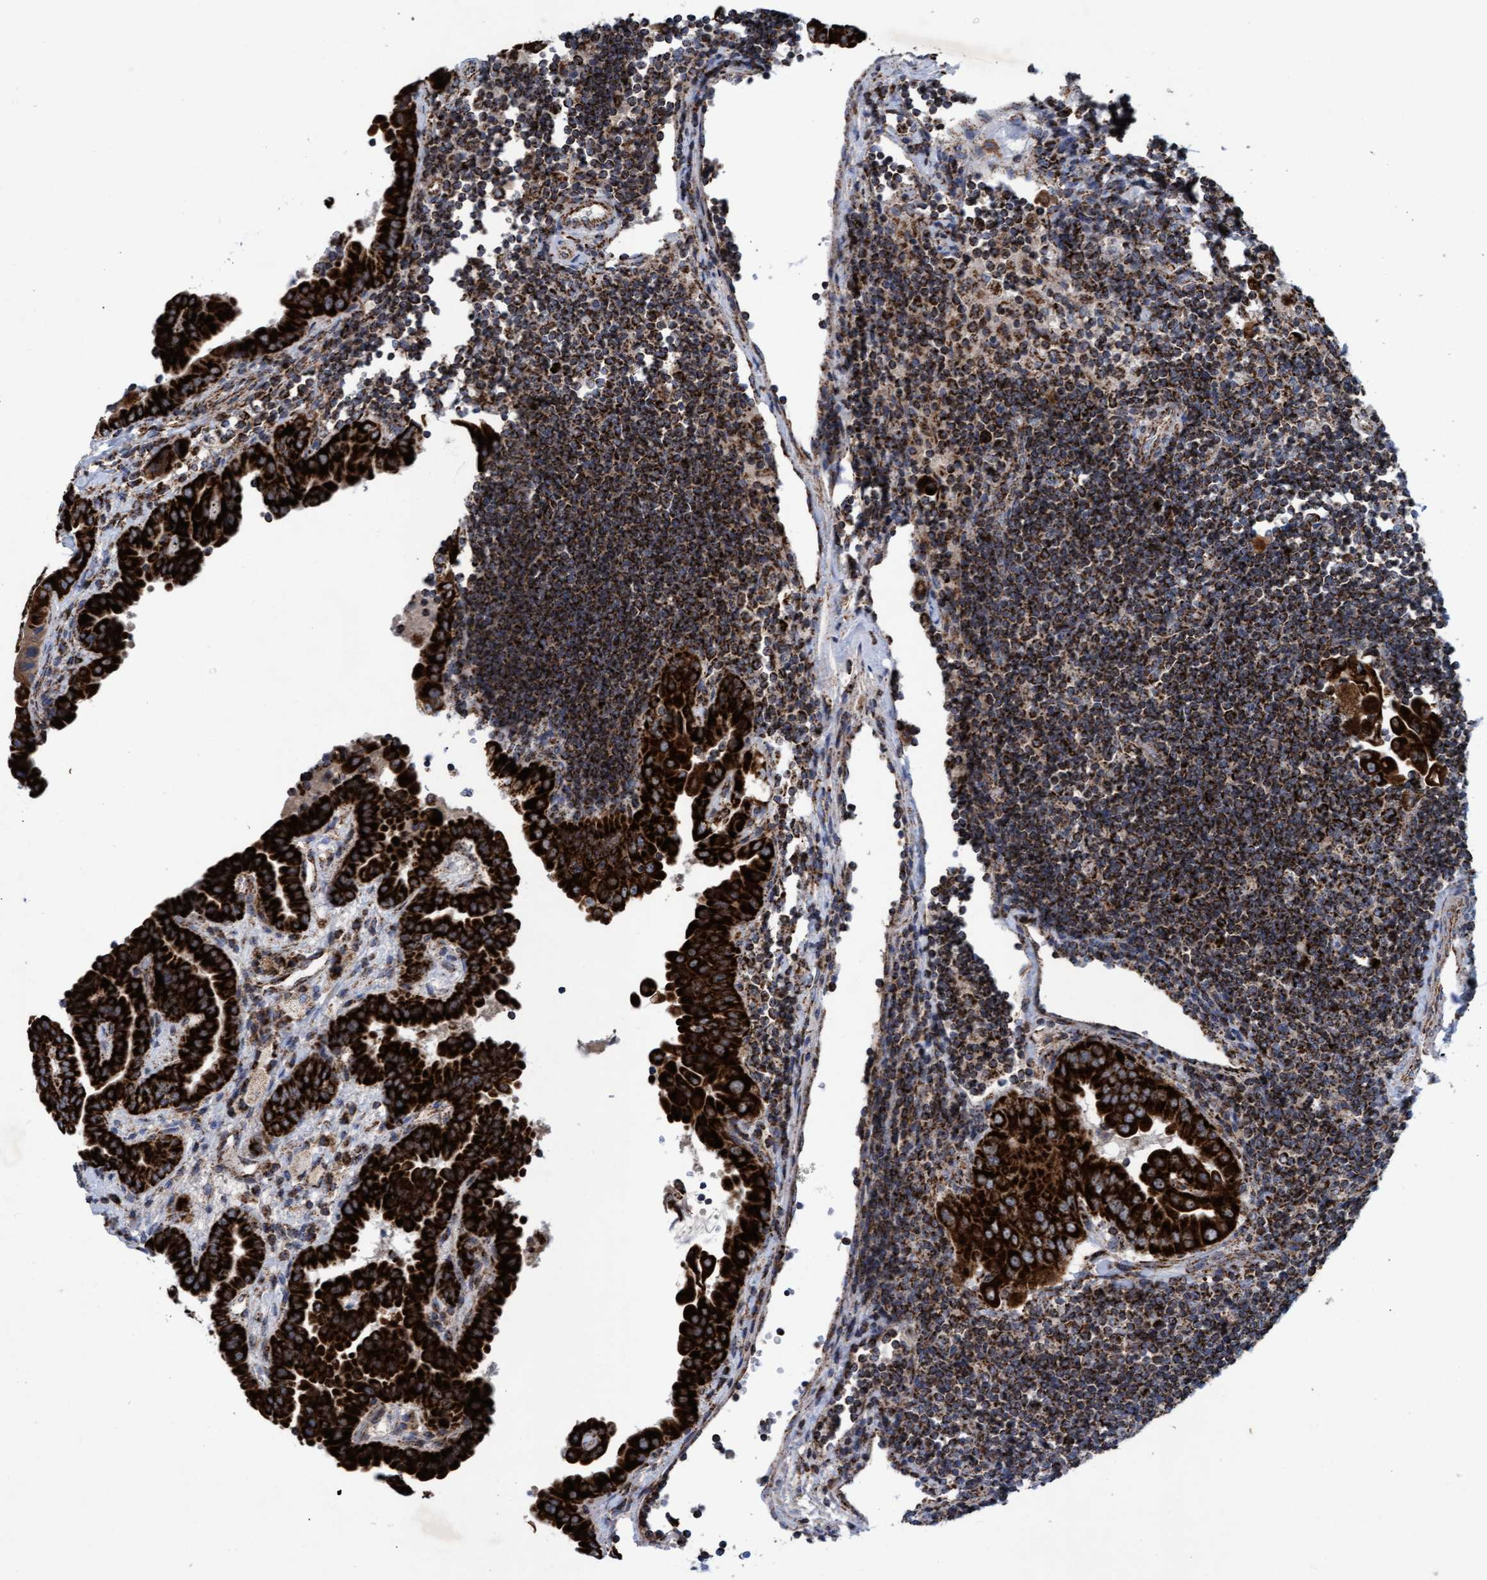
{"staining": {"intensity": "strong", "quantity": ">75%", "location": "cytoplasmic/membranous"}, "tissue": "thyroid cancer", "cell_type": "Tumor cells", "image_type": "cancer", "snomed": [{"axis": "morphology", "description": "Papillary adenocarcinoma, NOS"}, {"axis": "topography", "description": "Thyroid gland"}], "caption": "Protein expression analysis of human thyroid cancer (papillary adenocarcinoma) reveals strong cytoplasmic/membranous positivity in approximately >75% of tumor cells.", "gene": "MRPL38", "patient": {"sex": "male", "age": 33}}